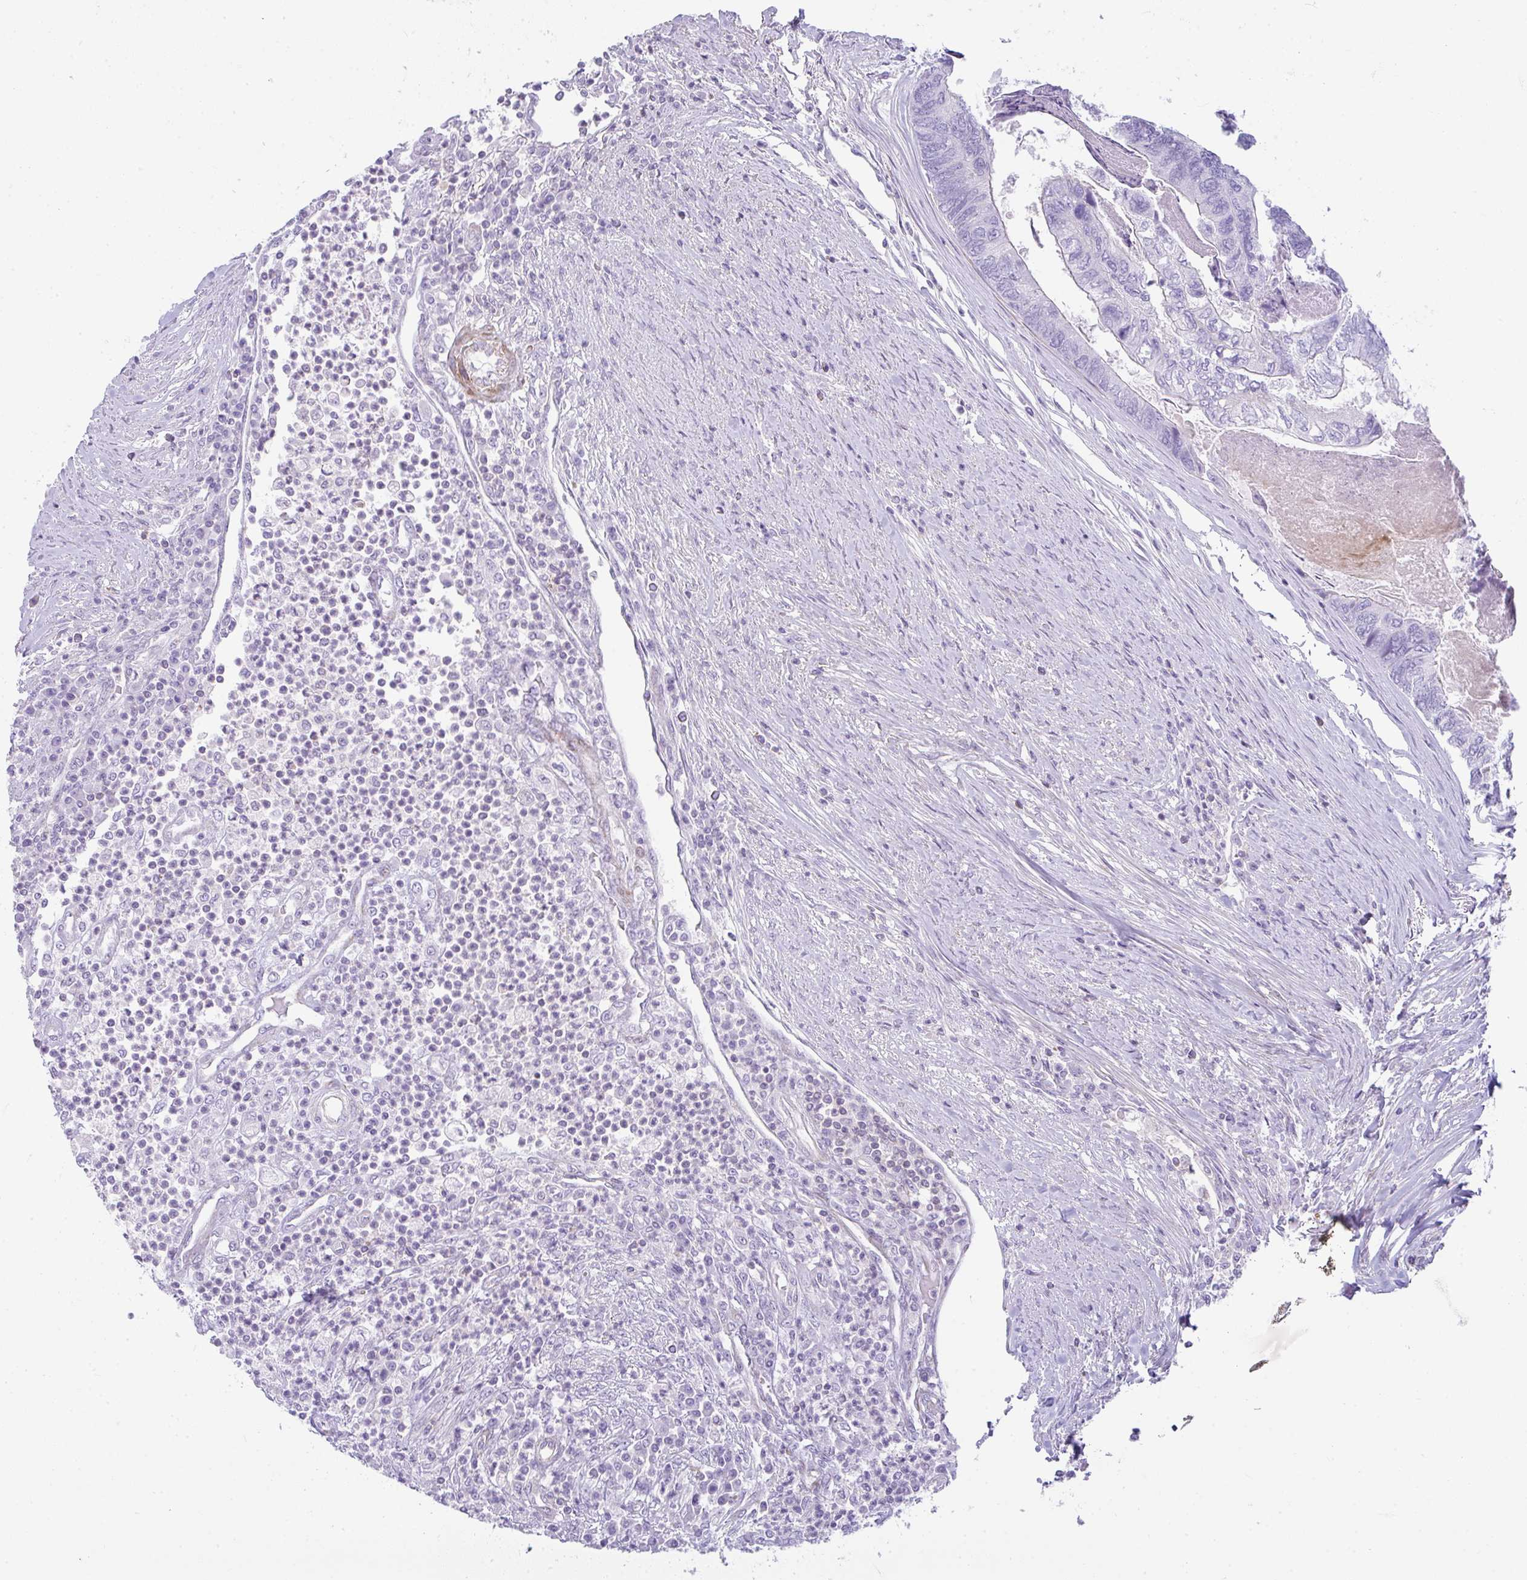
{"staining": {"intensity": "negative", "quantity": "none", "location": "none"}, "tissue": "colorectal cancer", "cell_type": "Tumor cells", "image_type": "cancer", "snomed": [{"axis": "morphology", "description": "Adenocarcinoma, NOS"}, {"axis": "topography", "description": "Colon"}], "caption": "DAB immunohistochemical staining of colorectal cancer (adenocarcinoma) exhibits no significant expression in tumor cells.", "gene": "CDRT15", "patient": {"sex": "female", "age": 67}}